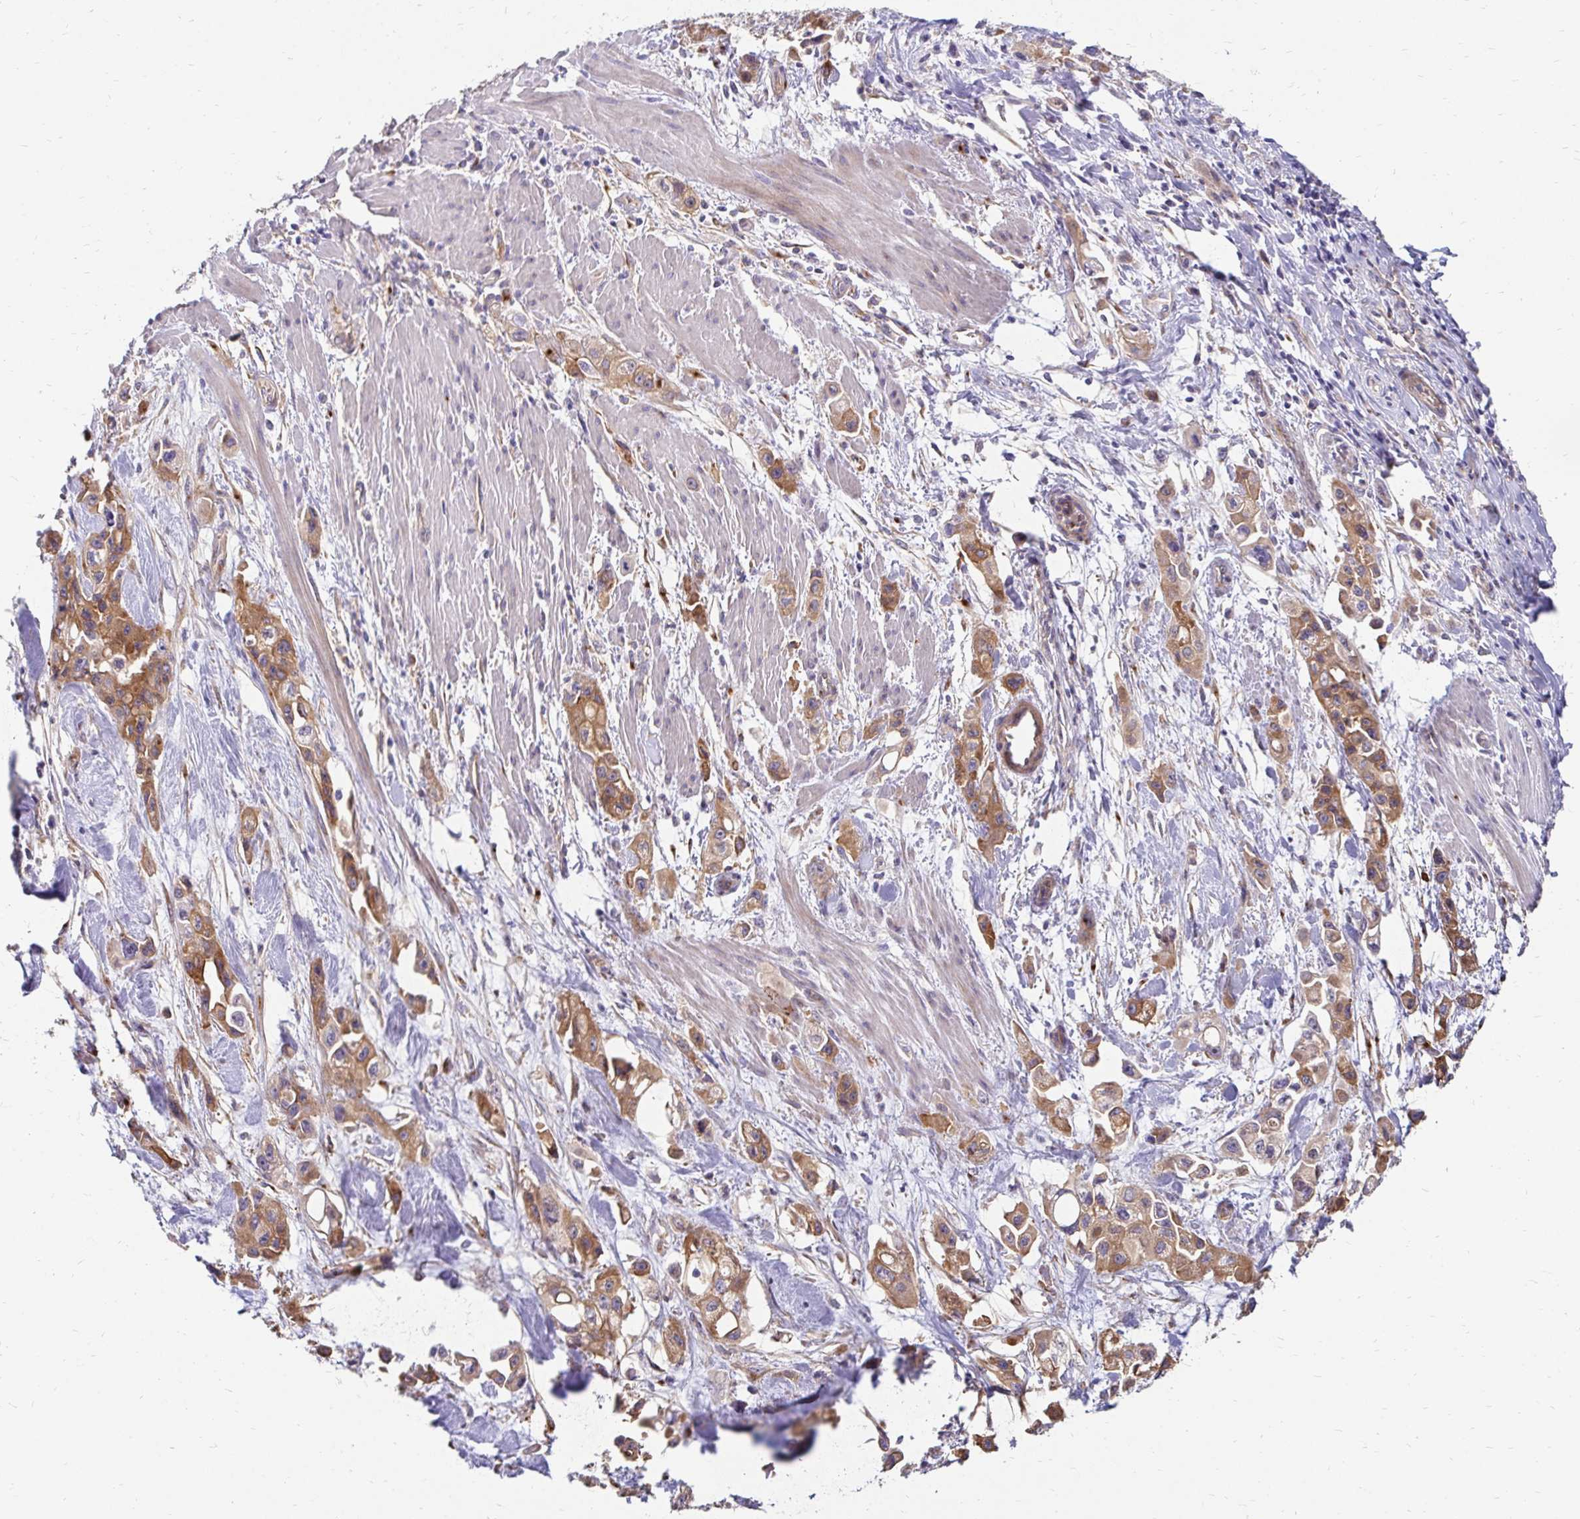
{"staining": {"intensity": "moderate", "quantity": ">75%", "location": "cytoplasmic/membranous"}, "tissue": "pancreatic cancer", "cell_type": "Tumor cells", "image_type": "cancer", "snomed": [{"axis": "morphology", "description": "Adenocarcinoma, NOS"}, {"axis": "topography", "description": "Pancreas"}], "caption": "The micrograph shows a brown stain indicating the presence of a protein in the cytoplasmic/membranous of tumor cells in pancreatic cancer. The staining was performed using DAB, with brown indicating positive protein expression. Nuclei are stained blue with hematoxylin.", "gene": "PRIMA1", "patient": {"sex": "female", "age": 66}}